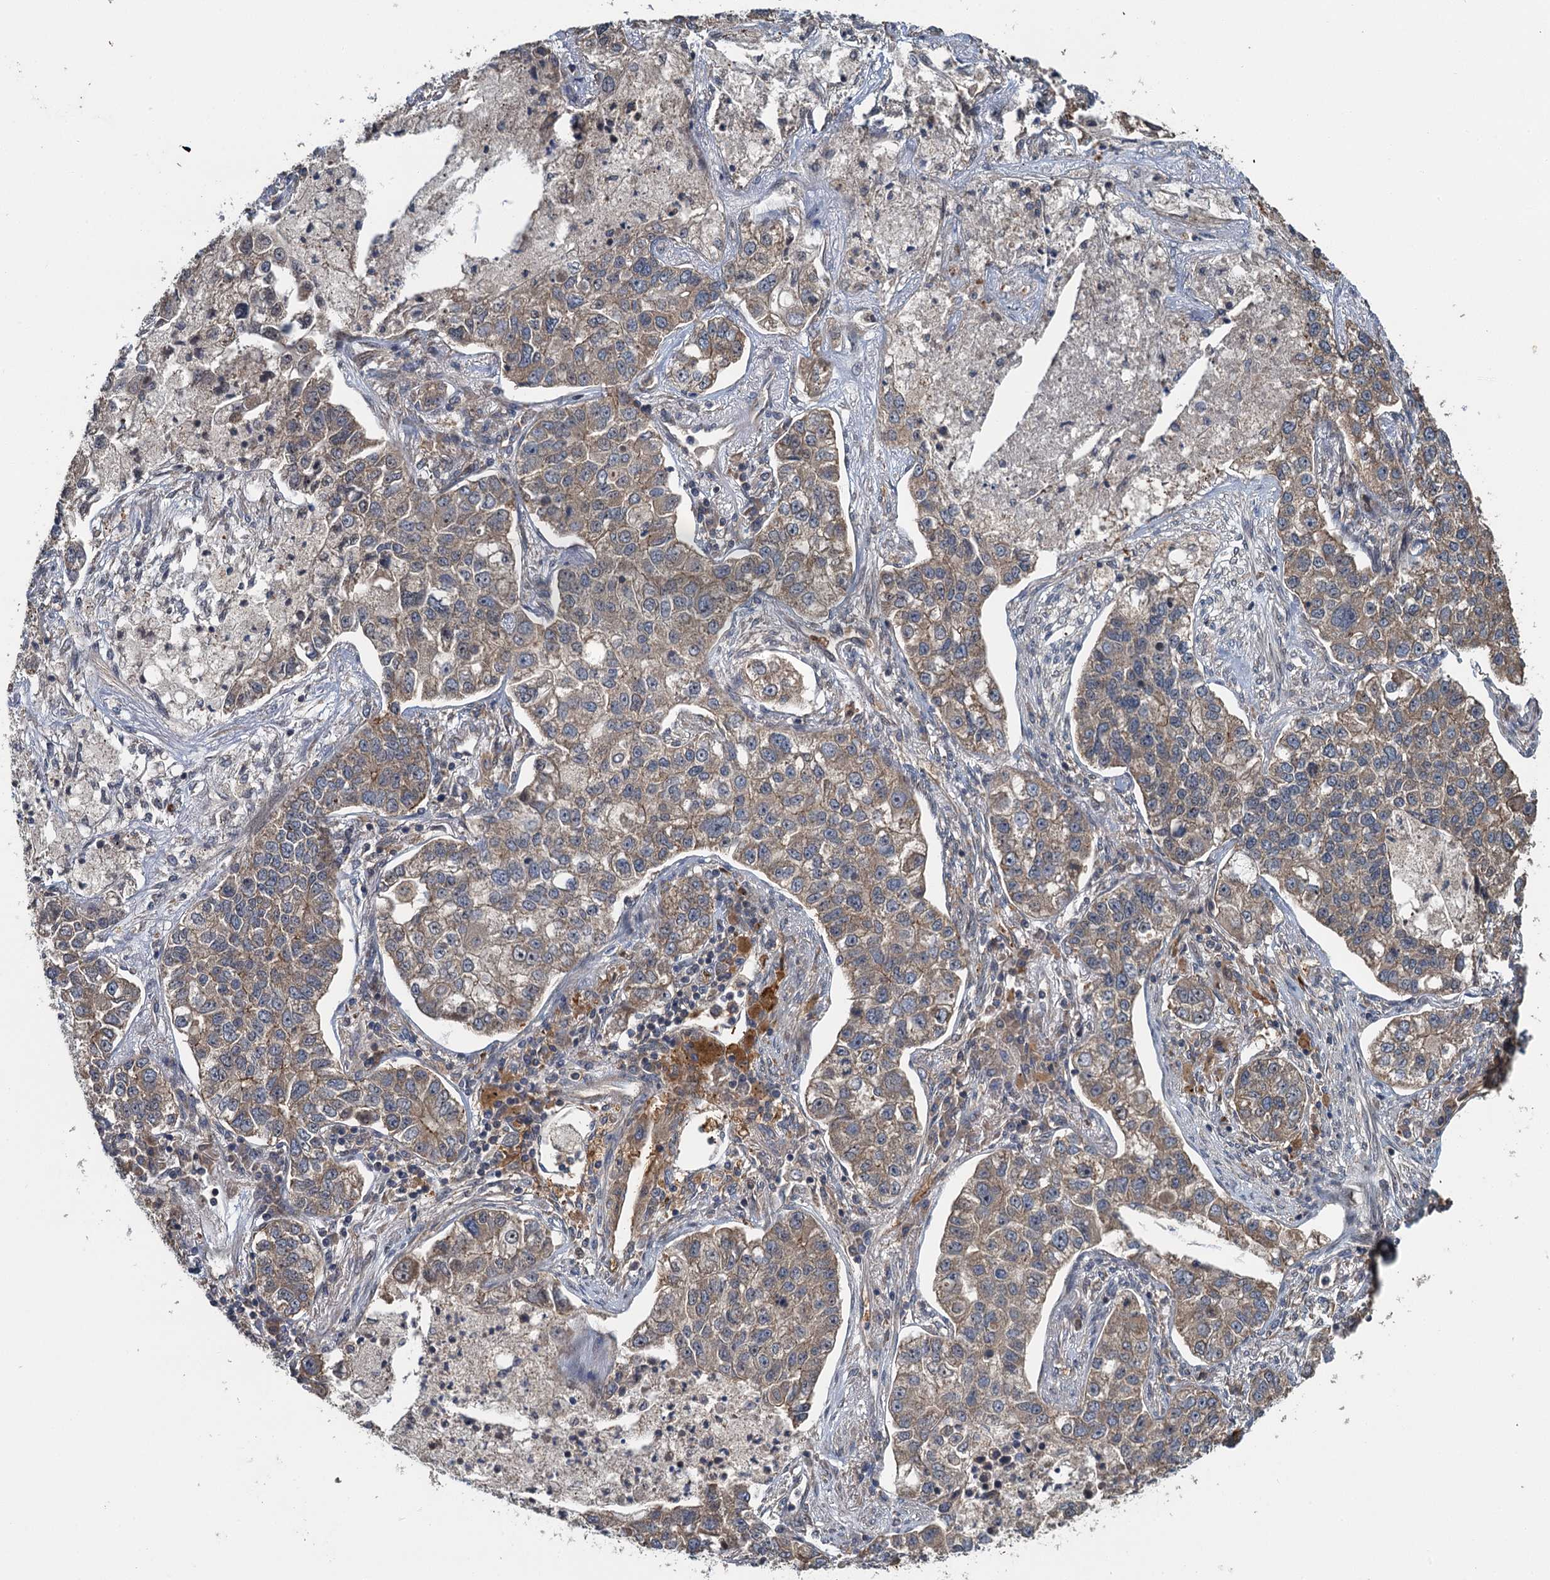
{"staining": {"intensity": "weak", "quantity": ">75%", "location": "cytoplasmic/membranous"}, "tissue": "lung cancer", "cell_type": "Tumor cells", "image_type": "cancer", "snomed": [{"axis": "morphology", "description": "Adenocarcinoma, NOS"}, {"axis": "topography", "description": "Lung"}], "caption": "Brown immunohistochemical staining in human lung adenocarcinoma shows weak cytoplasmic/membranous expression in about >75% of tumor cells.", "gene": "SNX32", "patient": {"sex": "male", "age": 49}}